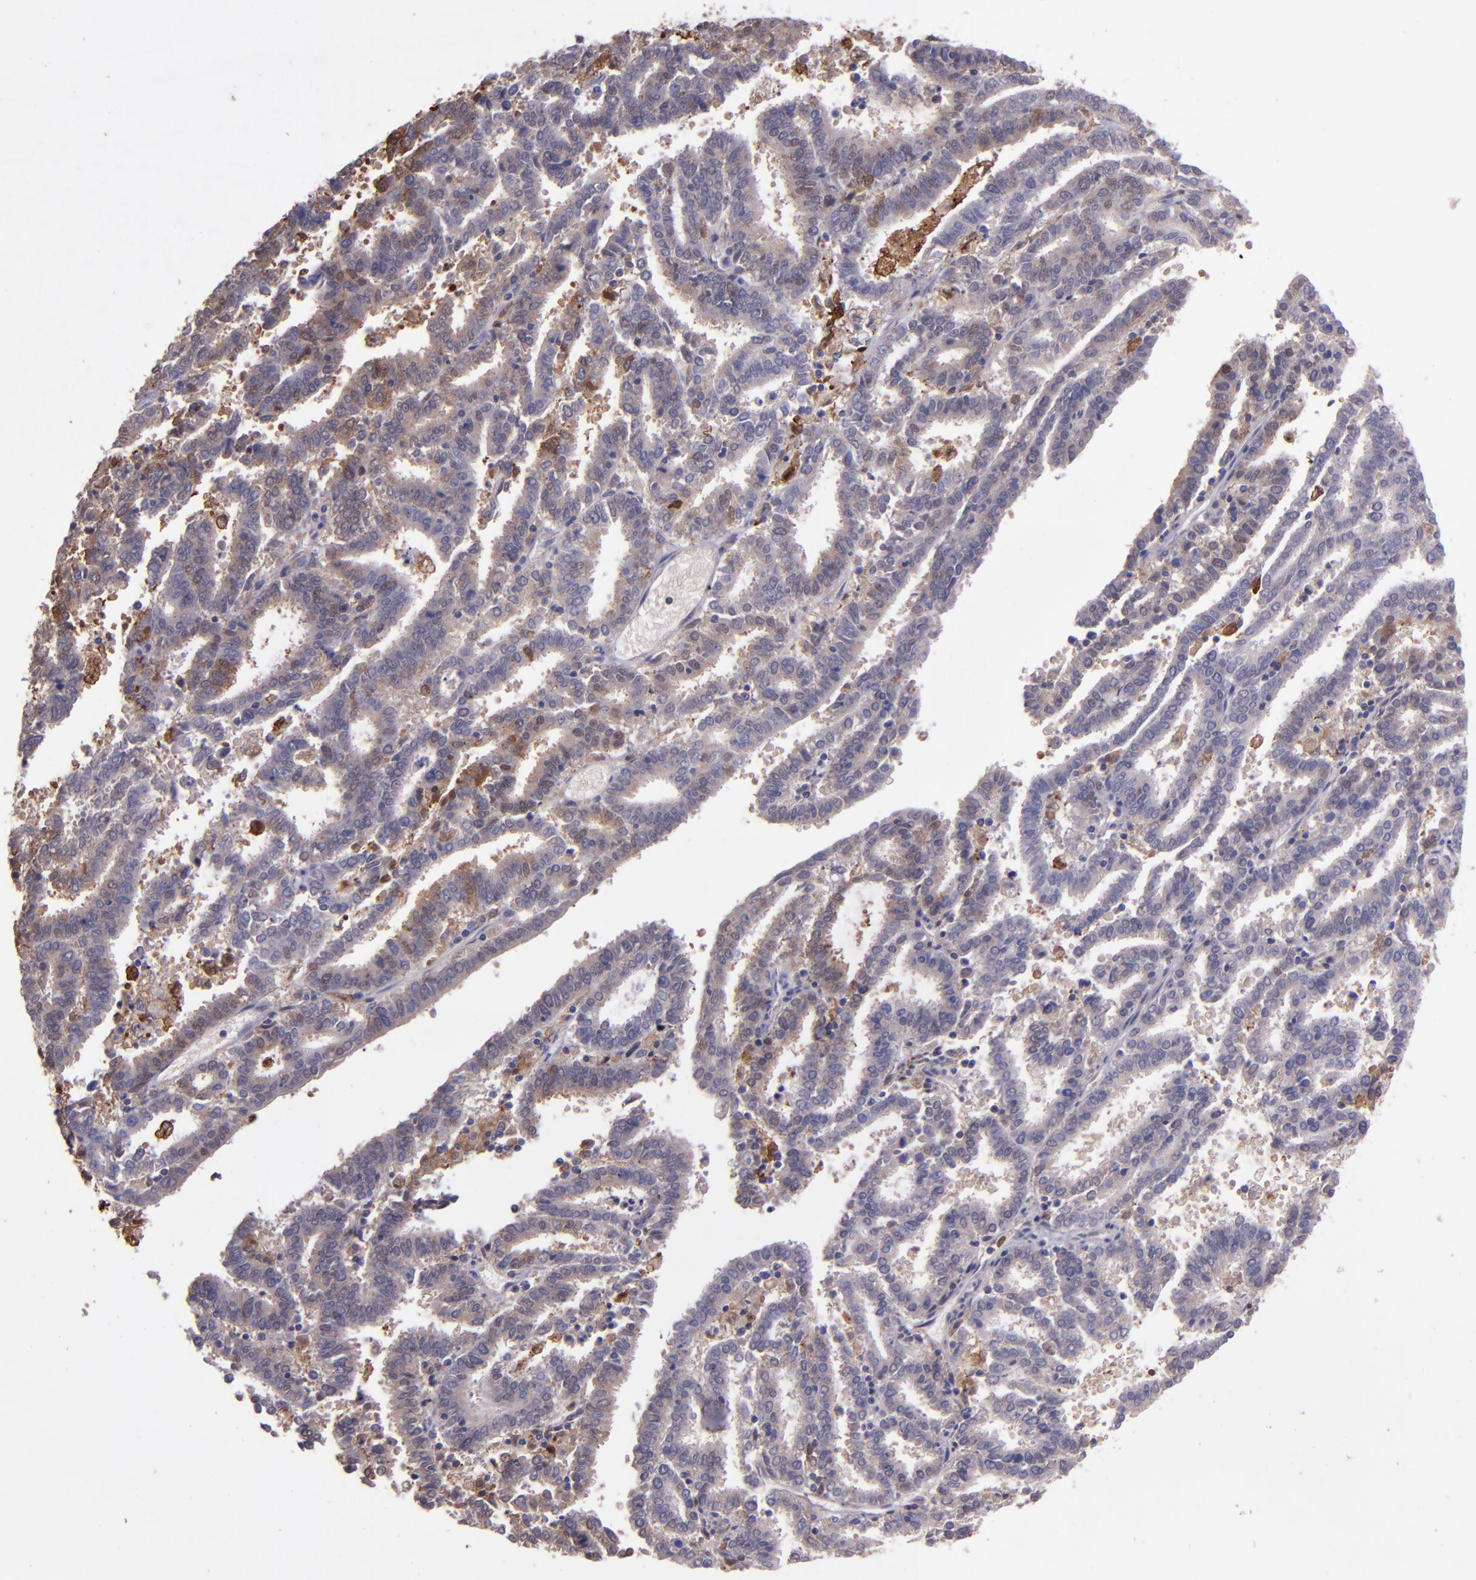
{"staining": {"intensity": "weak", "quantity": ">75%", "location": "cytoplasmic/membranous,nuclear"}, "tissue": "endometrial cancer", "cell_type": "Tumor cells", "image_type": "cancer", "snomed": [{"axis": "morphology", "description": "Adenocarcinoma, NOS"}, {"axis": "topography", "description": "Uterus"}], "caption": "High-power microscopy captured an IHC micrograph of endometrial cancer, revealing weak cytoplasmic/membranous and nuclear expression in approximately >75% of tumor cells.", "gene": "WASHC1", "patient": {"sex": "female", "age": 83}}